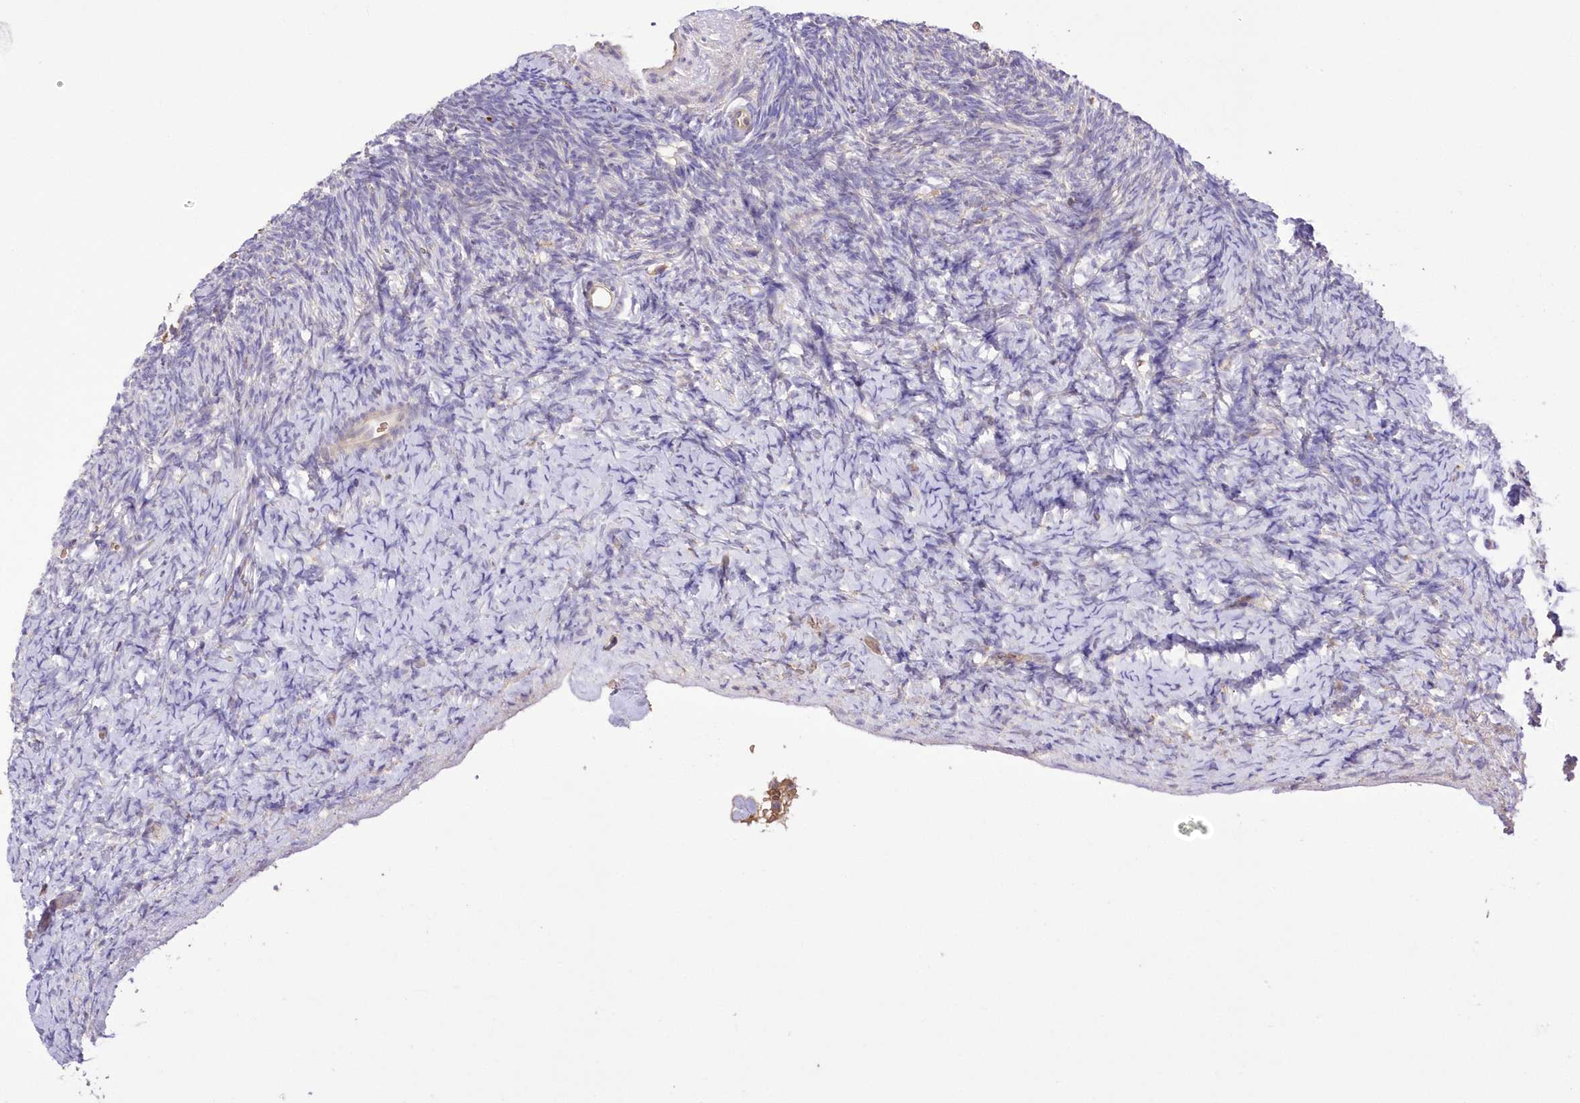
{"staining": {"intensity": "negative", "quantity": "none", "location": "none"}, "tissue": "ovary", "cell_type": "Ovarian stroma cells", "image_type": "normal", "snomed": [{"axis": "morphology", "description": "Normal tissue, NOS"}, {"axis": "topography", "description": "Ovary"}], "caption": "Immunohistochemical staining of normal human ovary shows no significant positivity in ovarian stroma cells.", "gene": "FCHO2", "patient": {"sex": "female", "age": 34}}